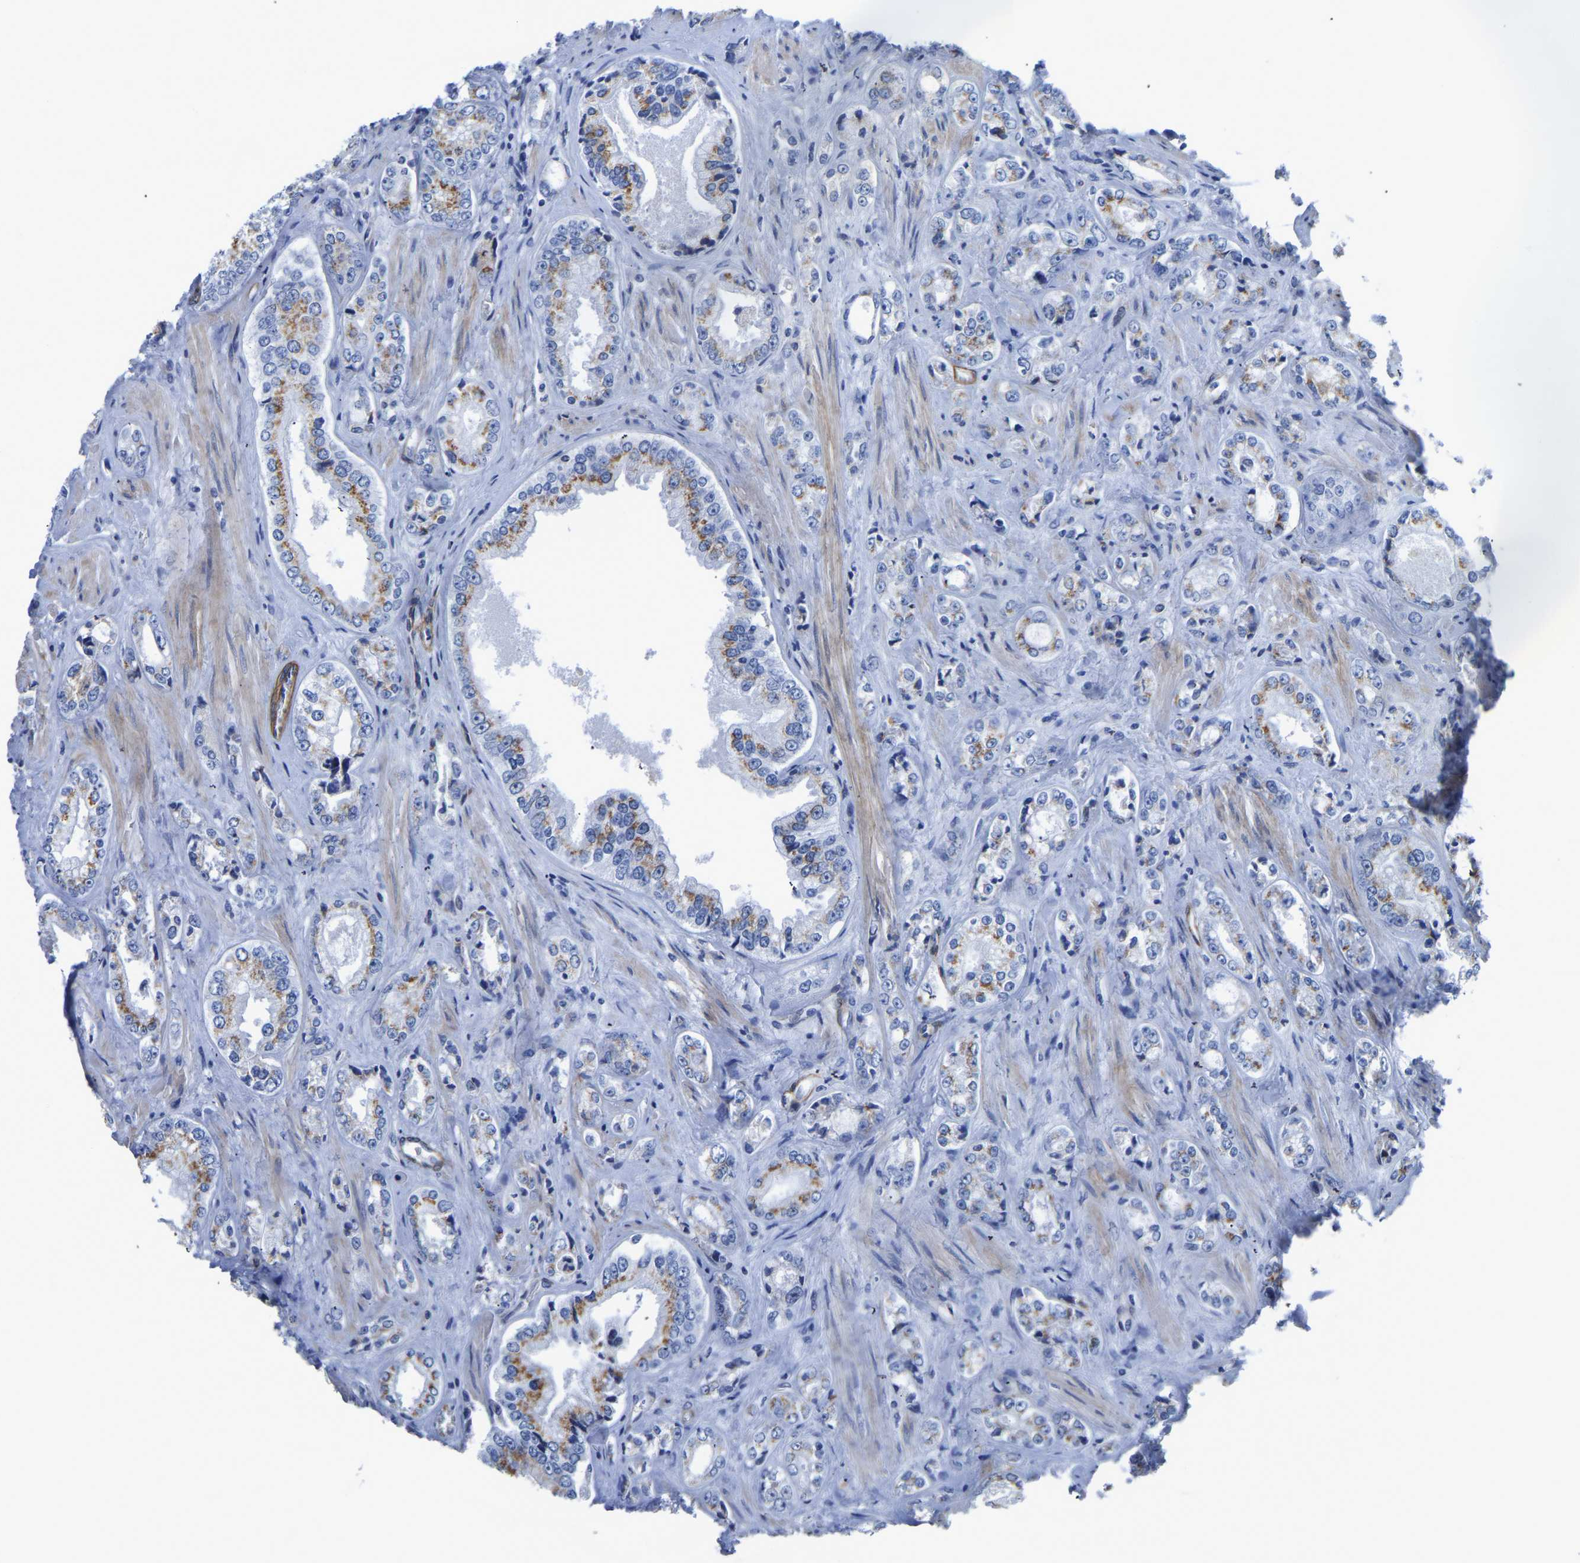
{"staining": {"intensity": "moderate", "quantity": "25%-75%", "location": "cytoplasmic/membranous"}, "tissue": "prostate cancer", "cell_type": "Tumor cells", "image_type": "cancer", "snomed": [{"axis": "morphology", "description": "Adenocarcinoma, High grade"}, {"axis": "topography", "description": "Prostate"}], "caption": "The micrograph displays immunohistochemical staining of prostate cancer. There is moderate cytoplasmic/membranous expression is appreciated in about 25%-75% of tumor cells. Using DAB (3,3'-diaminobenzidine) (brown) and hematoxylin (blue) stains, captured at high magnification using brightfield microscopy.", "gene": "SLC45A3", "patient": {"sex": "male", "age": 61}}